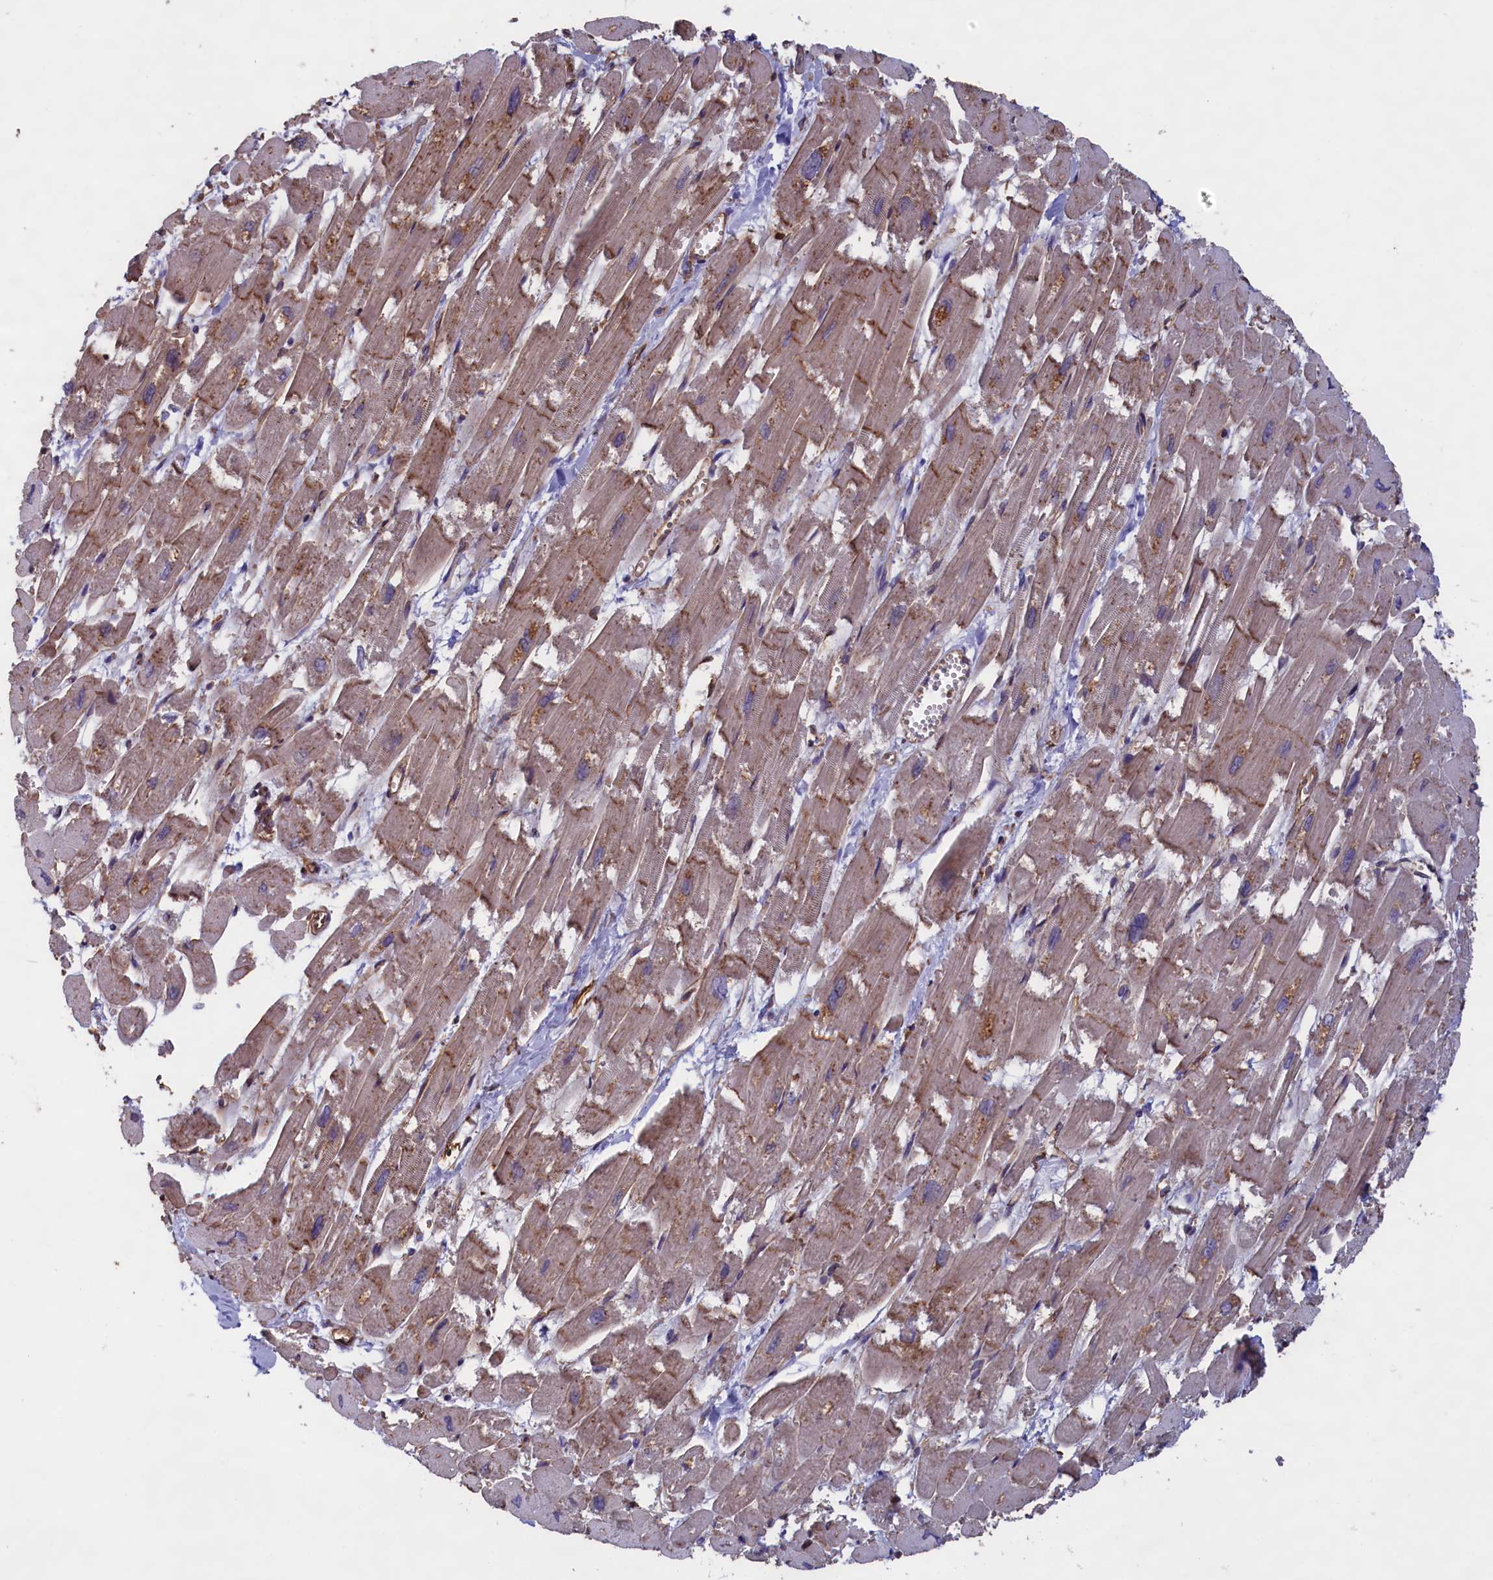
{"staining": {"intensity": "moderate", "quantity": "25%-75%", "location": "cytoplasmic/membranous"}, "tissue": "heart muscle", "cell_type": "Cardiomyocytes", "image_type": "normal", "snomed": [{"axis": "morphology", "description": "Normal tissue, NOS"}, {"axis": "topography", "description": "Heart"}], "caption": "Immunohistochemistry (DAB) staining of unremarkable heart muscle displays moderate cytoplasmic/membranous protein staining in approximately 25%-75% of cardiomyocytes. (Stains: DAB in brown, nuclei in blue, Microscopy: brightfield microscopy at high magnification).", "gene": "CCDC124", "patient": {"sex": "male", "age": 54}}